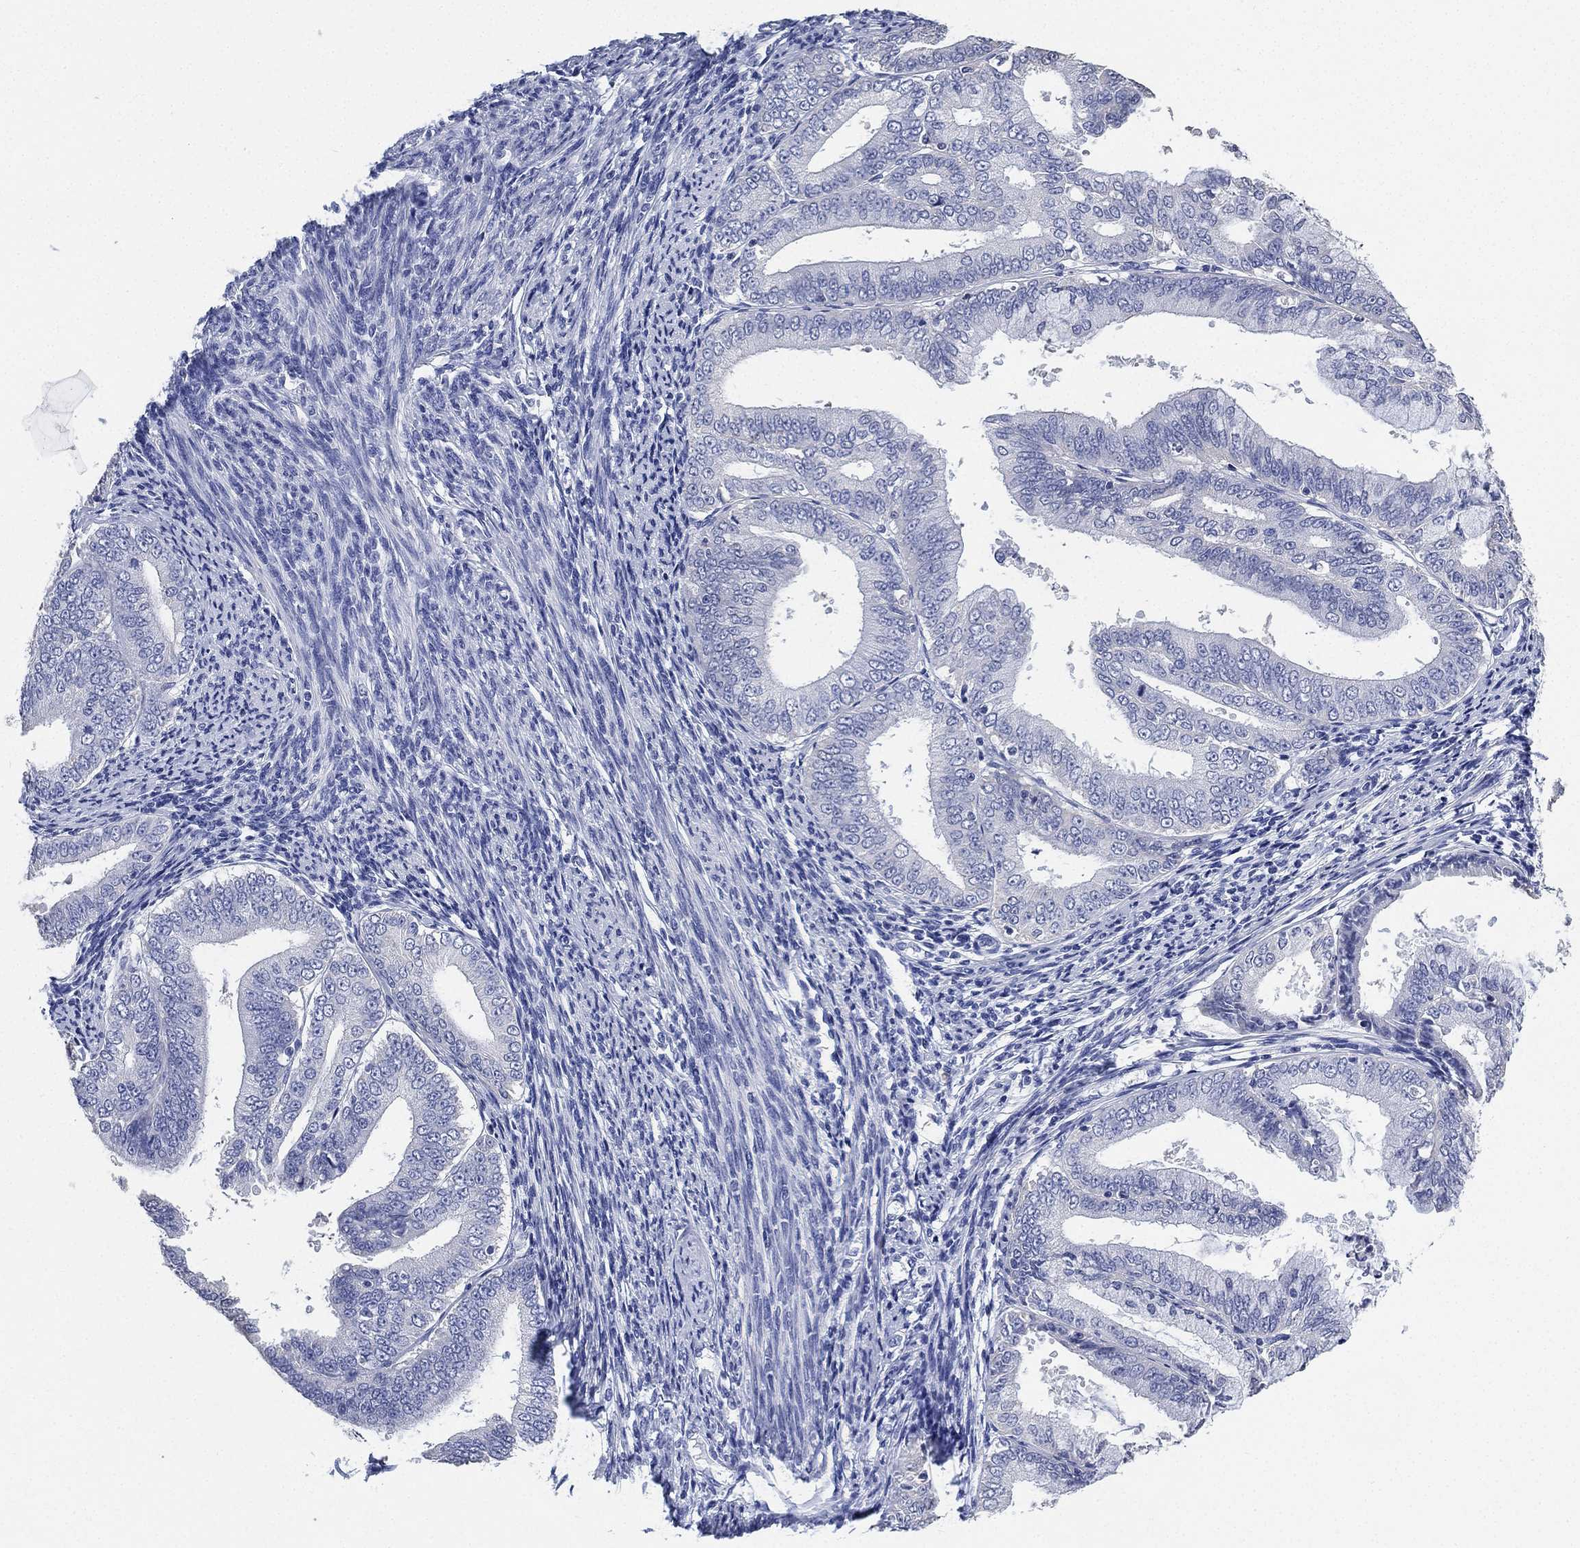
{"staining": {"intensity": "negative", "quantity": "none", "location": "none"}, "tissue": "endometrial cancer", "cell_type": "Tumor cells", "image_type": "cancer", "snomed": [{"axis": "morphology", "description": "Adenocarcinoma, NOS"}, {"axis": "topography", "description": "Endometrium"}], "caption": "Immunohistochemistry (IHC) image of adenocarcinoma (endometrial) stained for a protein (brown), which reveals no expression in tumor cells.", "gene": "IYD", "patient": {"sex": "female", "age": 63}}